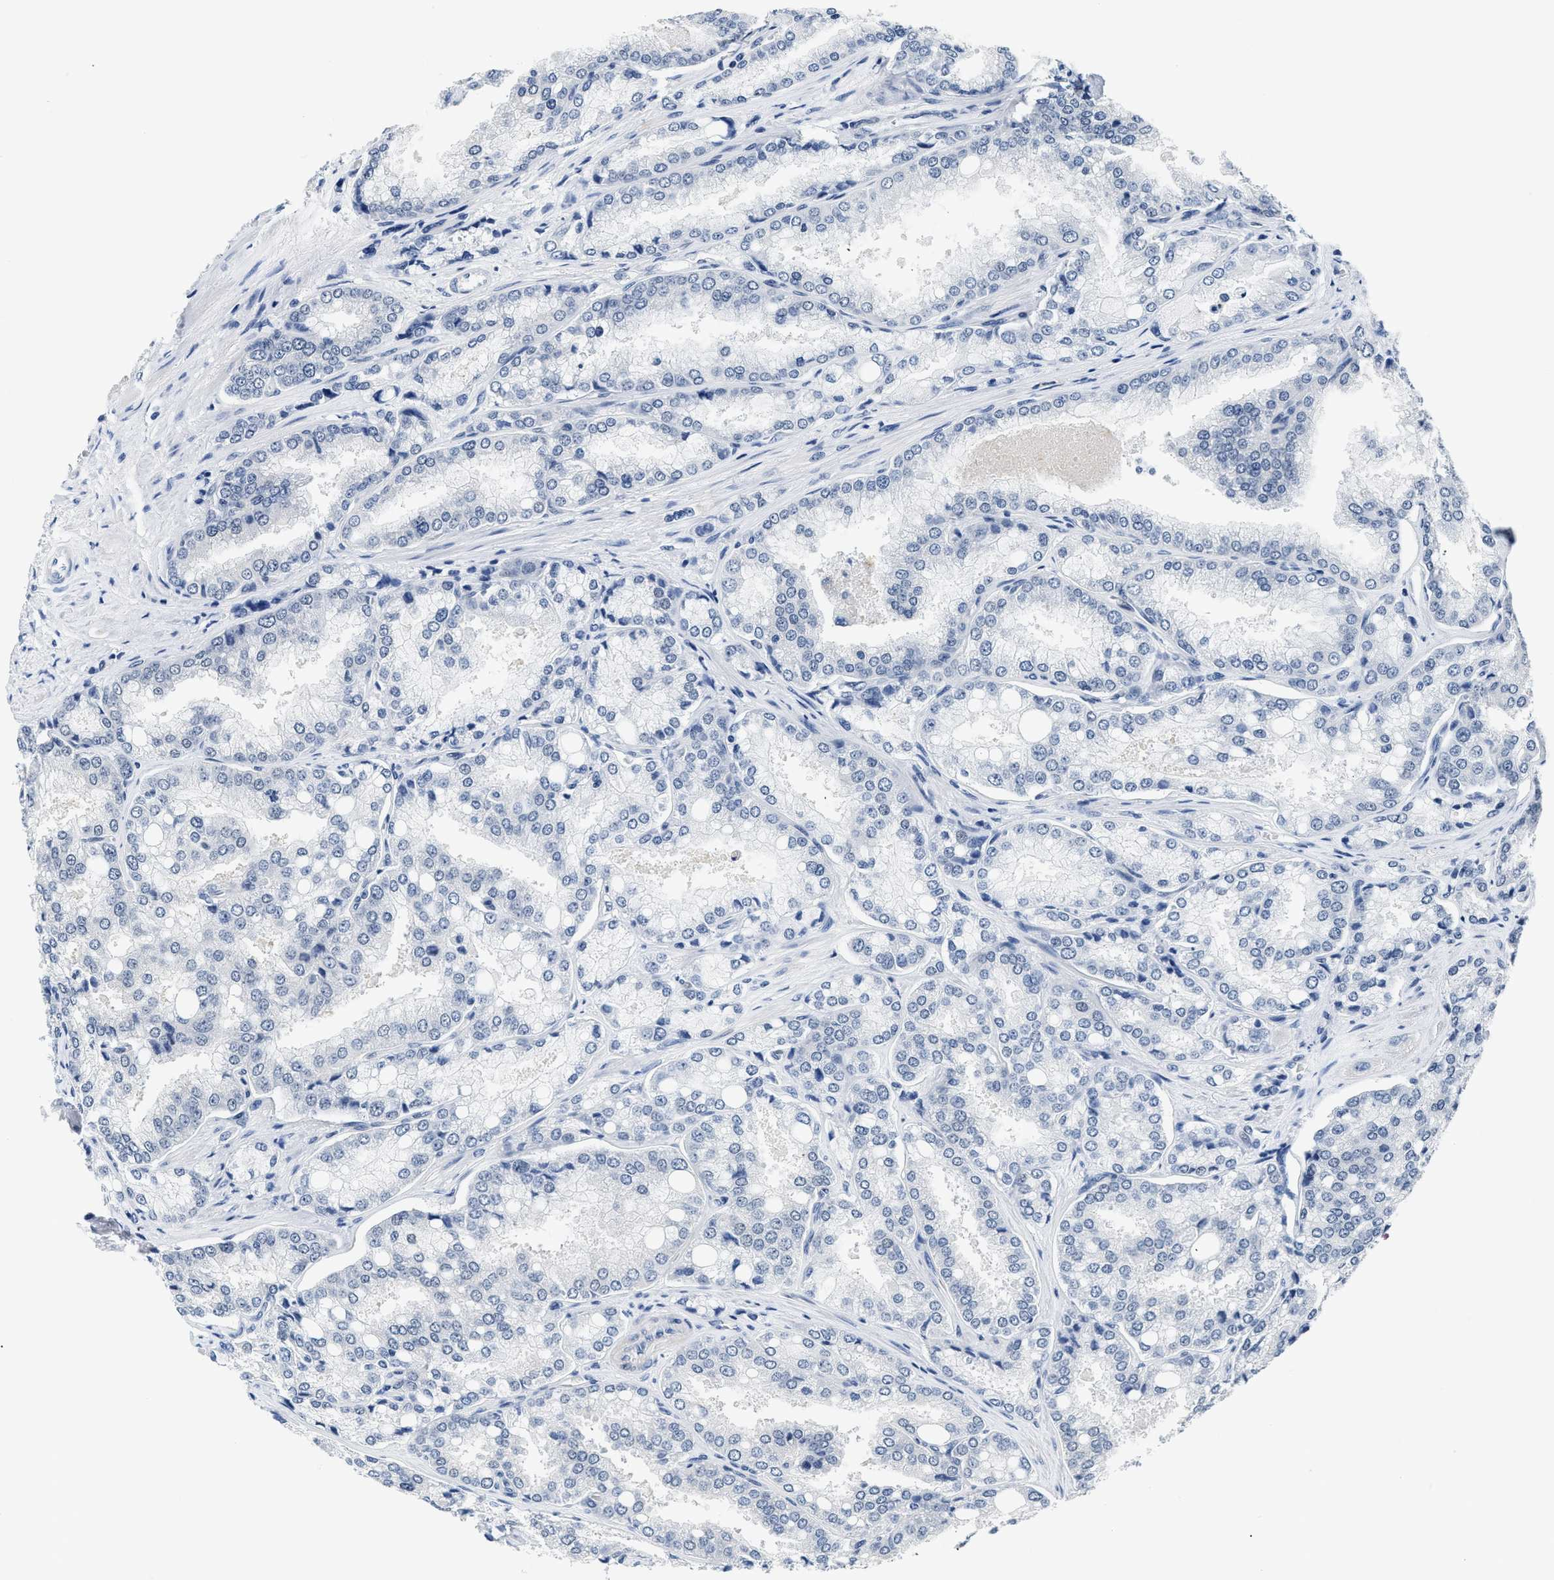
{"staining": {"intensity": "negative", "quantity": "none", "location": "none"}, "tissue": "prostate cancer", "cell_type": "Tumor cells", "image_type": "cancer", "snomed": [{"axis": "morphology", "description": "Adenocarcinoma, High grade"}, {"axis": "topography", "description": "Prostate"}], "caption": "The histopathology image displays no significant expression in tumor cells of prostate cancer.", "gene": "SMAD4", "patient": {"sex": "male", "age": 50}}